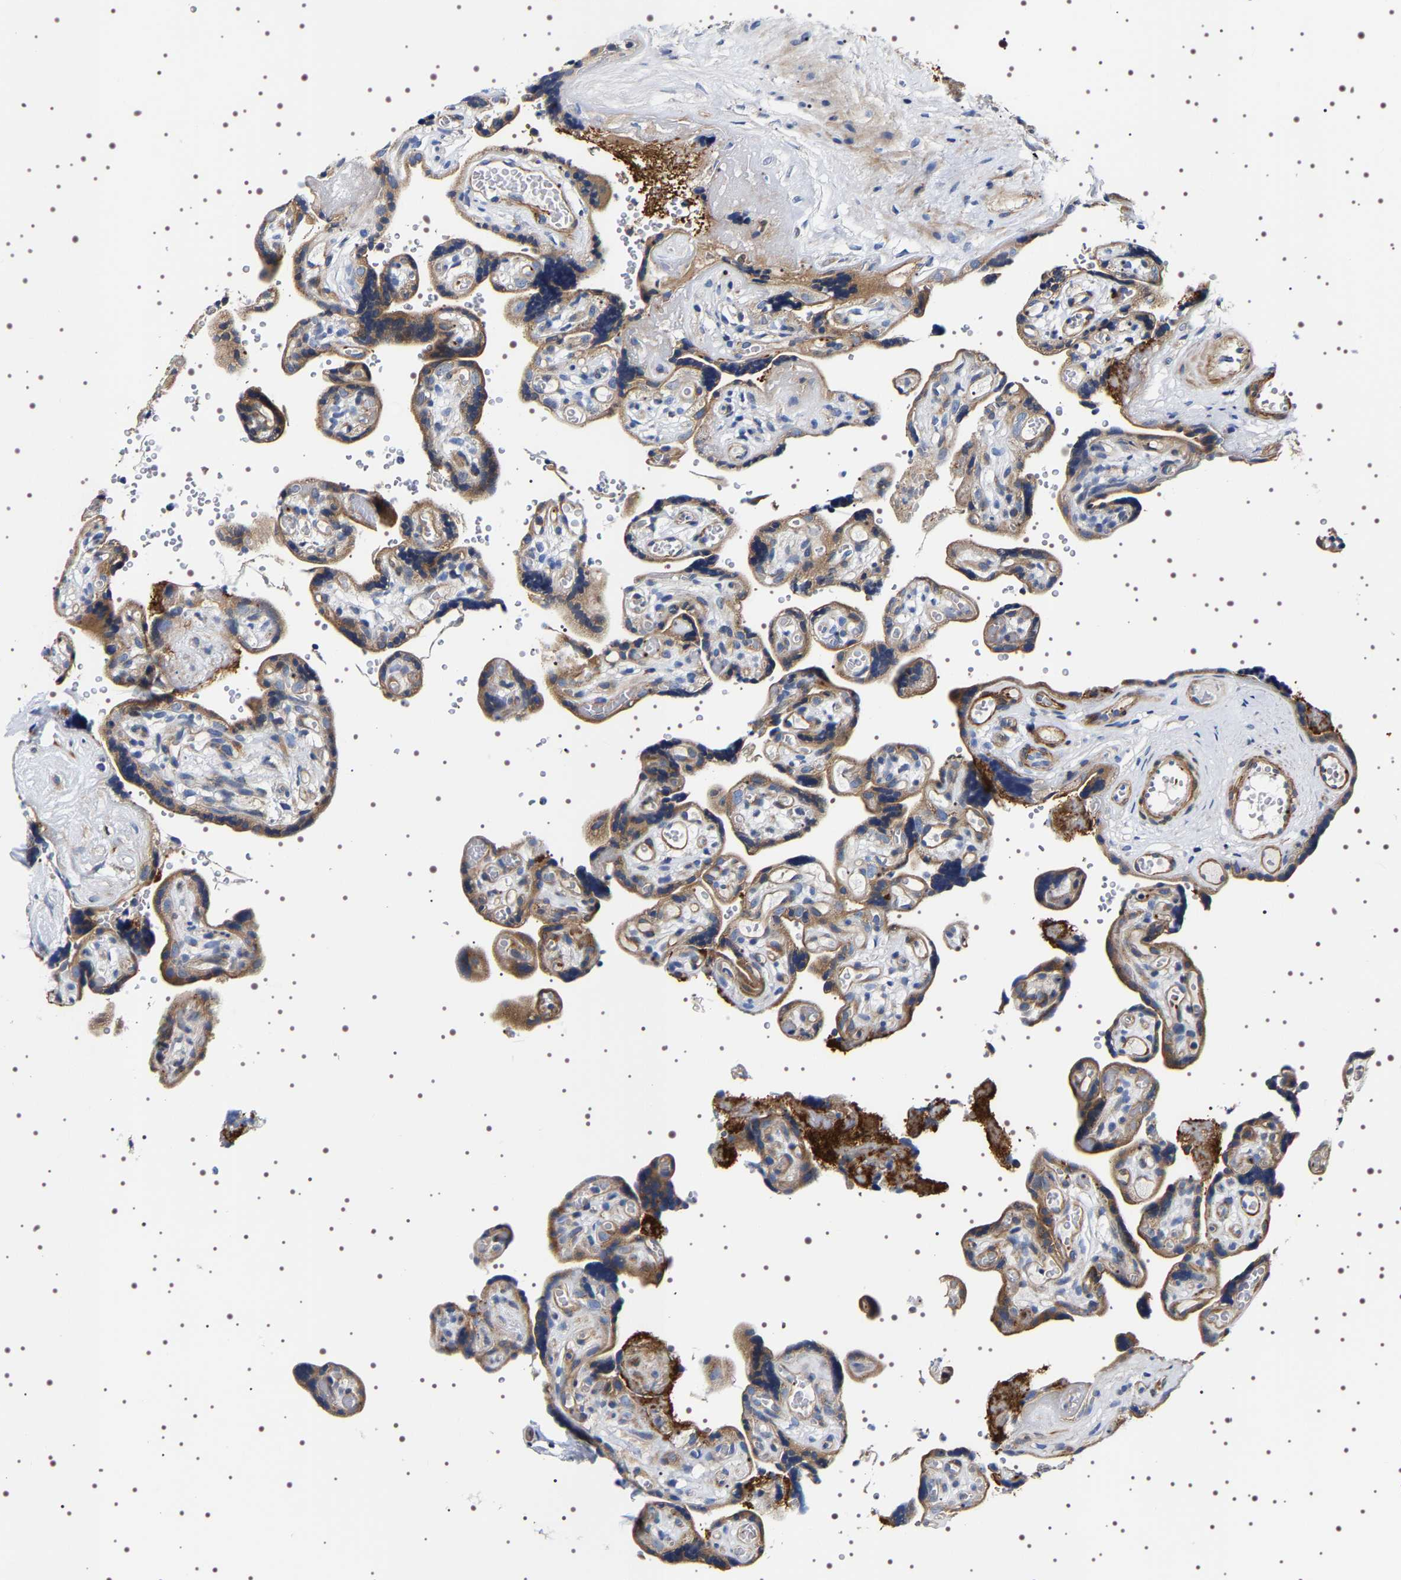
{"staining": {"intensity": "strong", "quantity": "25%-75%", "location": "cytoplasmic/membranous"}, "tissue": "placenta", "cell_type": "Decidual cells", "image_type": "normal", "snomed": [{"axis": "morphology", "description": "Normal tissue, NOS"}, {"axis": "topography", "description": "Placenta"}], "caption": "Placenta stained with immunohistochemistry demonstrates strong cytoplasmic/membranous staining in about 25%-75% of decidual cells.", "gene": "SQLE", "patient": {"sex": "female", "age": 30}}